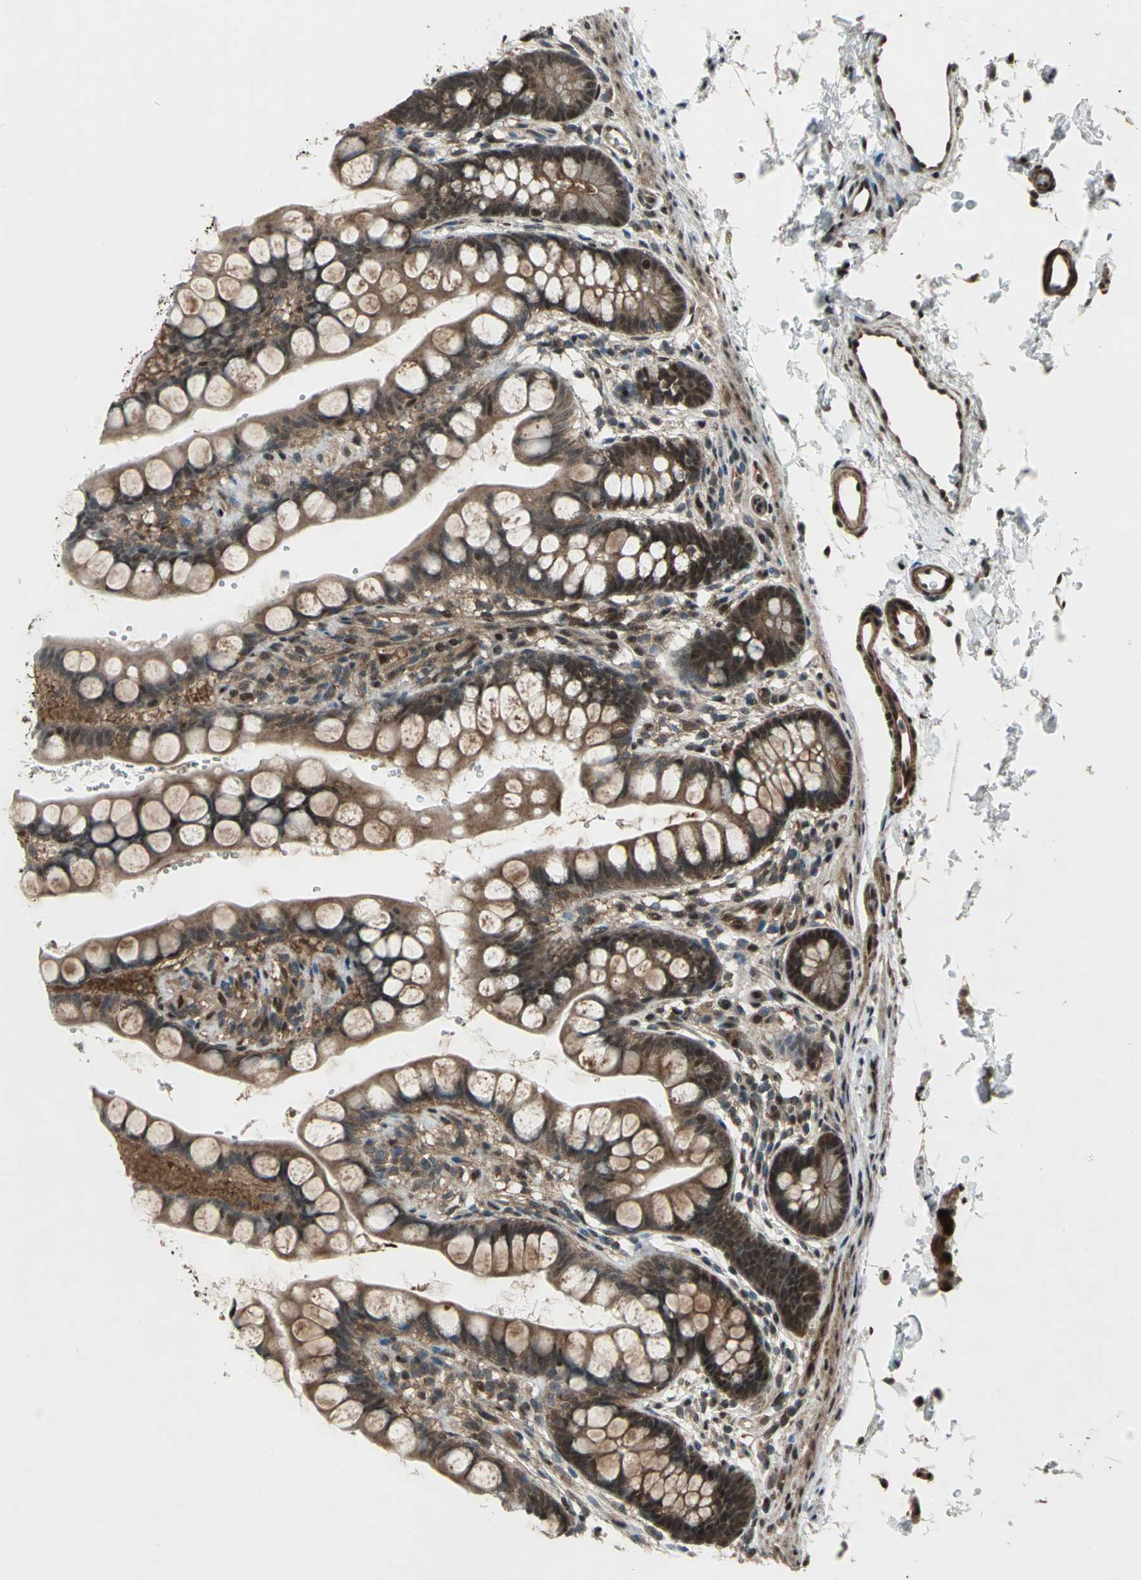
{"staining": {"intensity": "strong", "quantity": ">75%", "location": "cytoplasmic/membranous,nuclear"}, "tissue": "small intestine", "cell_type": "Glandular cells", "image_type": "normal", "snomed": [{"axis": "morphology", "description": "Normal tissue, NOS"}, {"axis": "topography", "description": "Small intestine"}], "caption": "A histopathology image of small intestine stained for a protein displays strong cytoplasmic/membranous,nuclear brown staining in glandular cells. (DAB IHC, brown staining for protein, blue staining for nuclei).", "gene": "COPS5", "patient": {"sex": "female", "age": 58}}